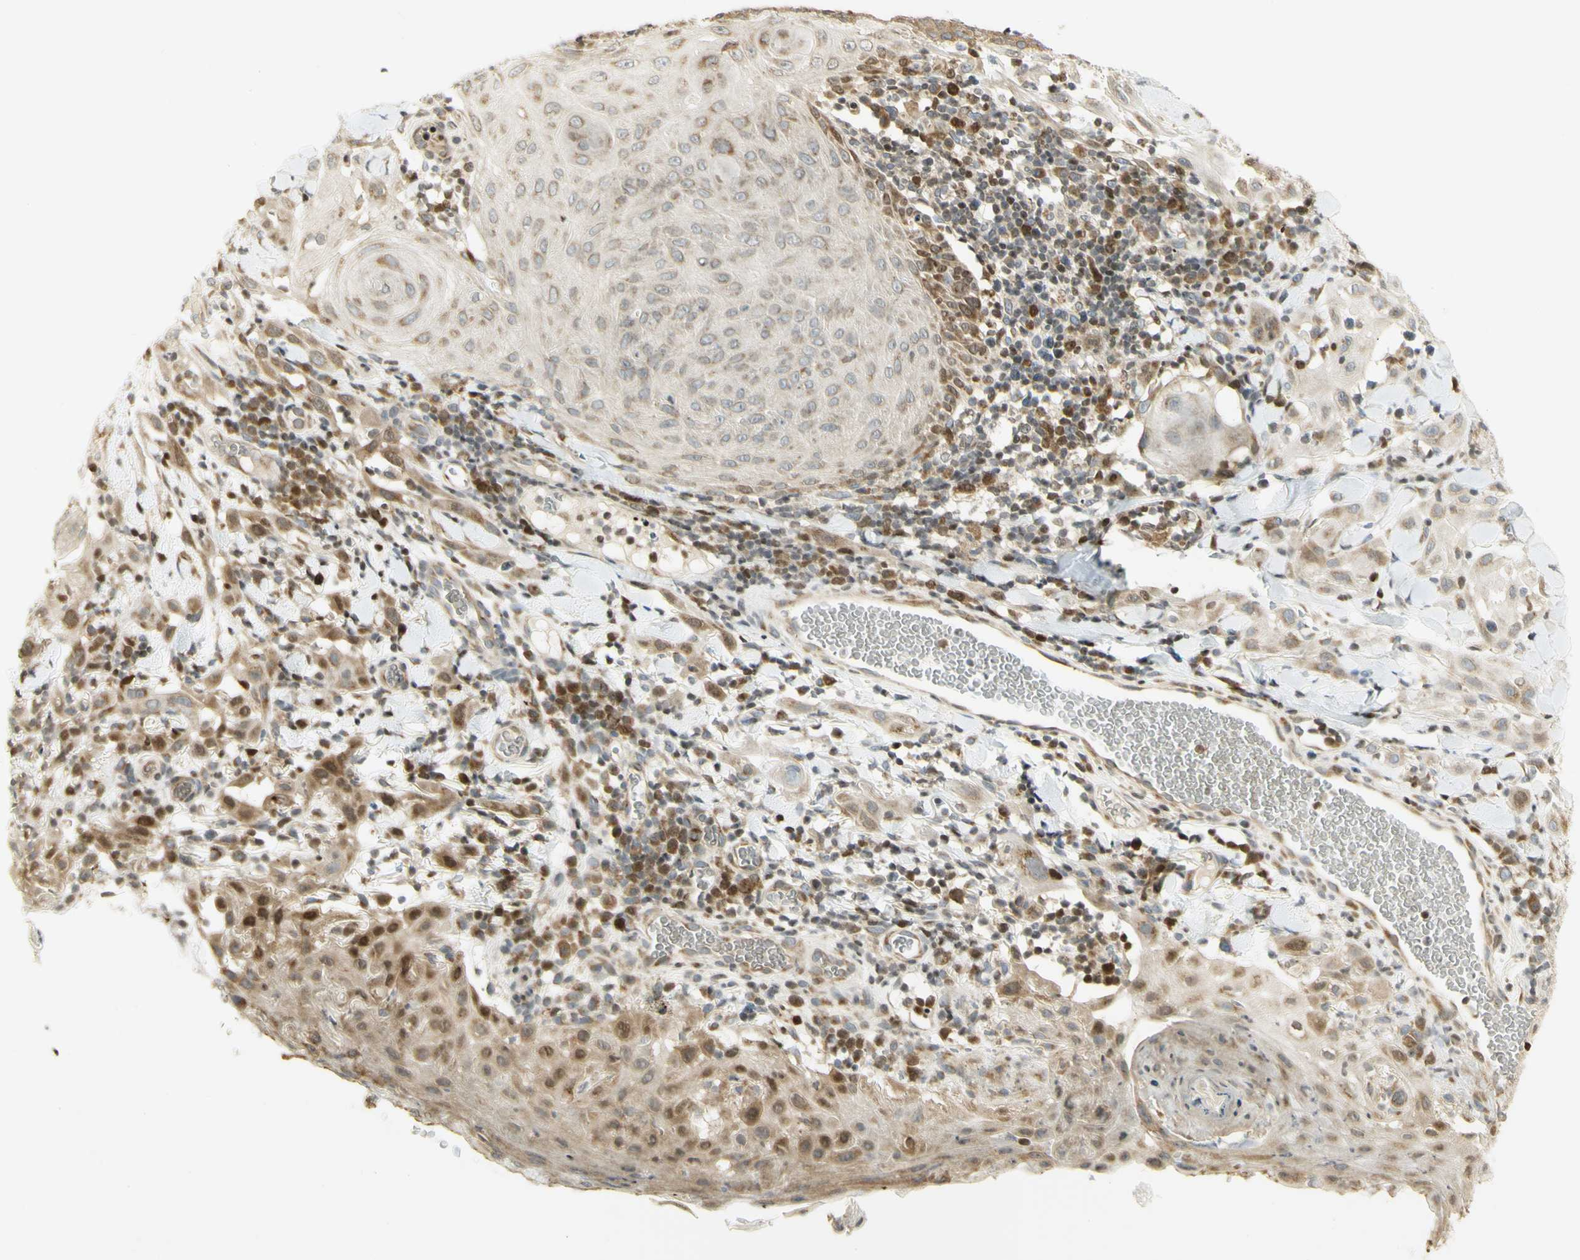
{"staining": {"intensity": "moderate", "quantity": "25%-75%", "location": "cytoplasmic/membranous,nuclear"}, "tissue": "skin cancer", "cell_type": "Tumor cells", "image_type": "cancer", "snomed": [{"axis": "morphology", "description": "Squamous cell carcinoma, NOS"}, {"axis": "topography", "description": "Skin"}], "caption": "A brown stain shows moderate cytoplasmic/membranous and nuclear staining of a protein in skin cancer tumor cells.", "gene": "KIF11", "patient": {"sex": "male", "age": 24}}